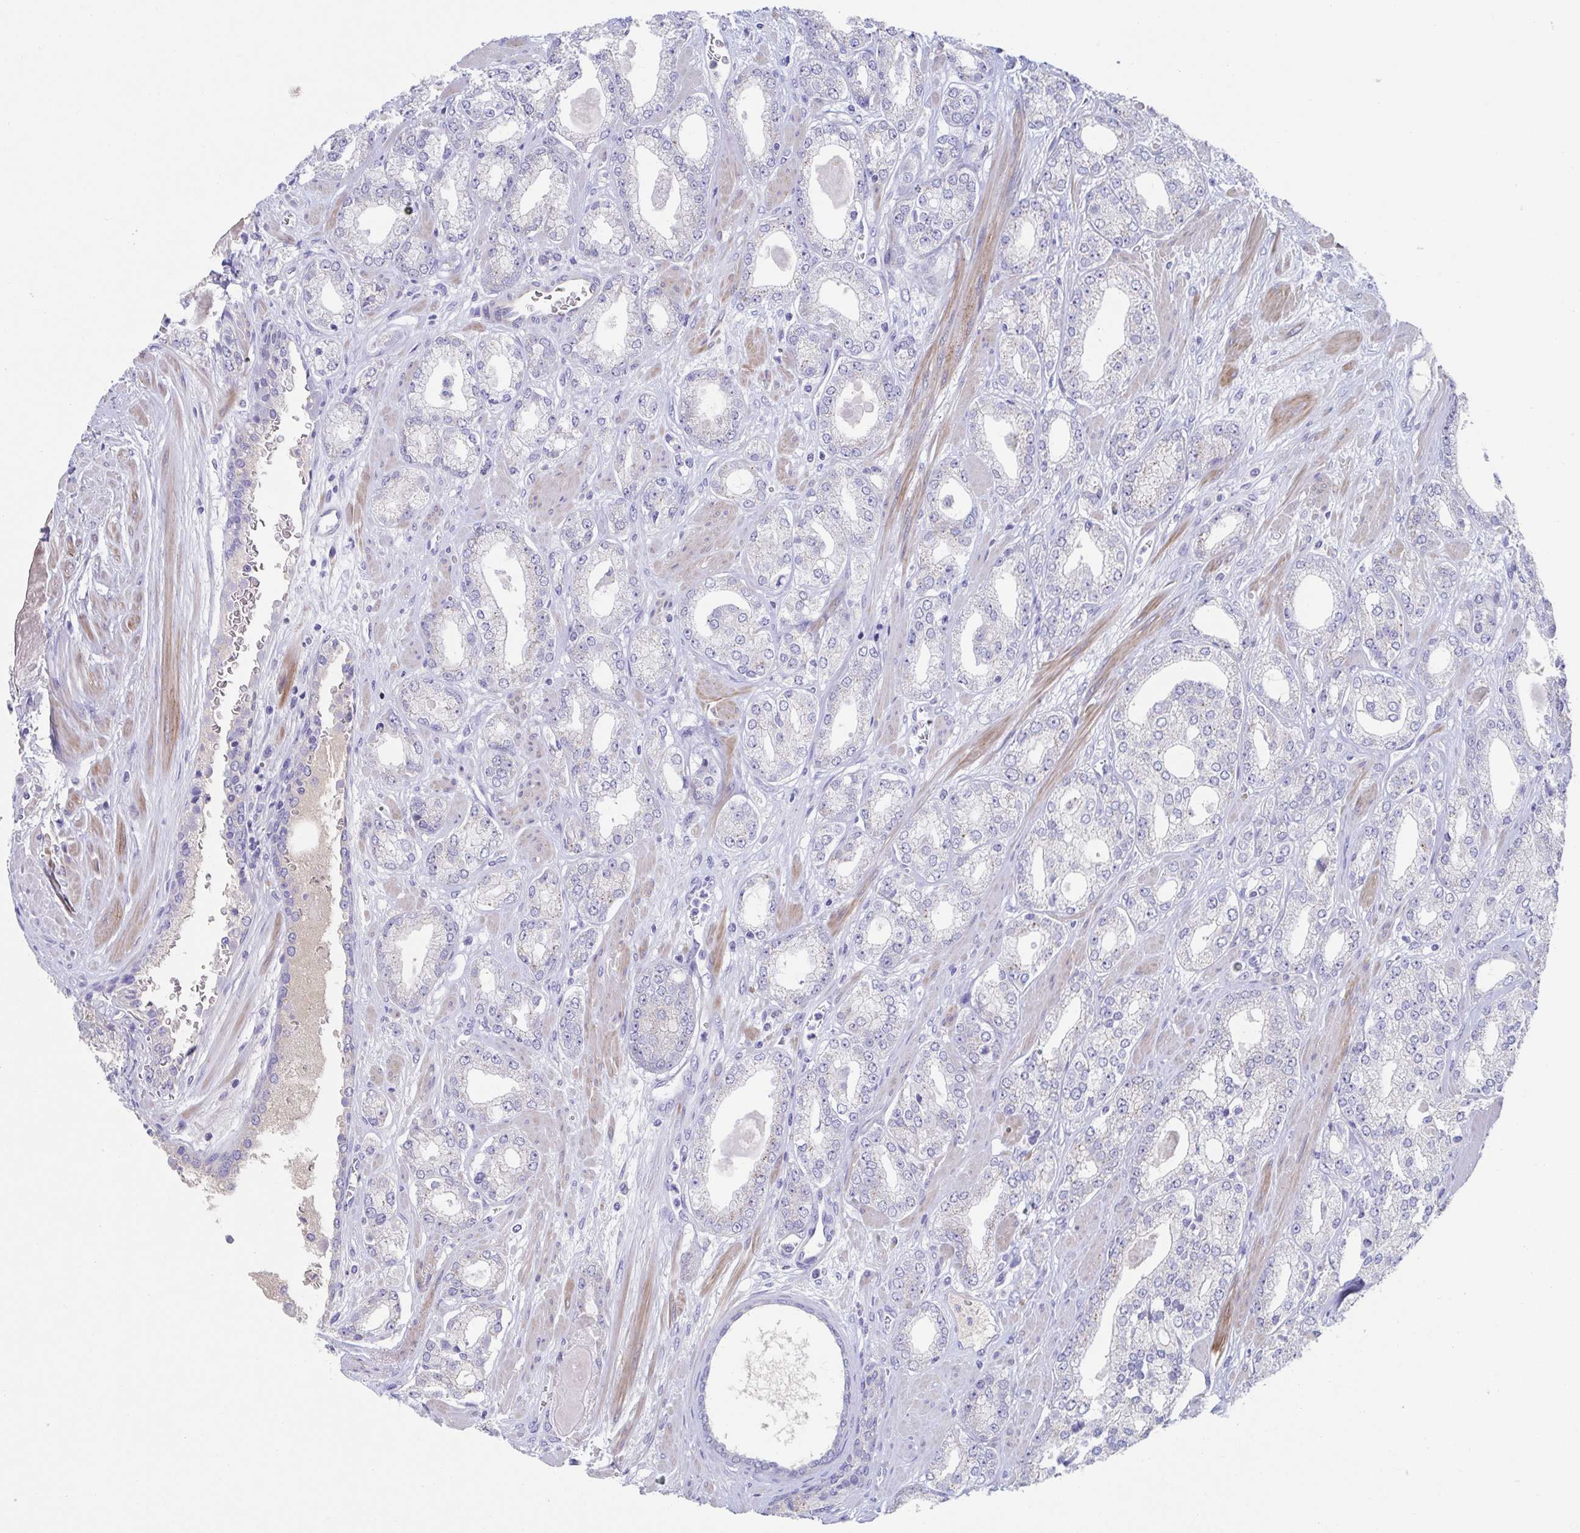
{"staining": {"intensity": "negative", "quantity": "none", "location": "none"}, "tissue": "prostate cancer", "cell_type": "Tumor cells", "image_type": "cancer", "snomed": [{"axis": "morphology", "description": "Adenocarcinoma, High grade"}, {"axis": "topography", "description": "Prostate"}], "caption": "A micrograph of prostate cancer (adenocarcinoma (high-grade)) stained for a protein demonstrates no brown staining in tumor cells. The staining was performed using DAB to visualize the protein expression in brown, while the nuclei were stained in blue with hematoxylin (Magnification: 20x).", "gene": "CDH2", "patient": {"sex": "male", "age": 64}}